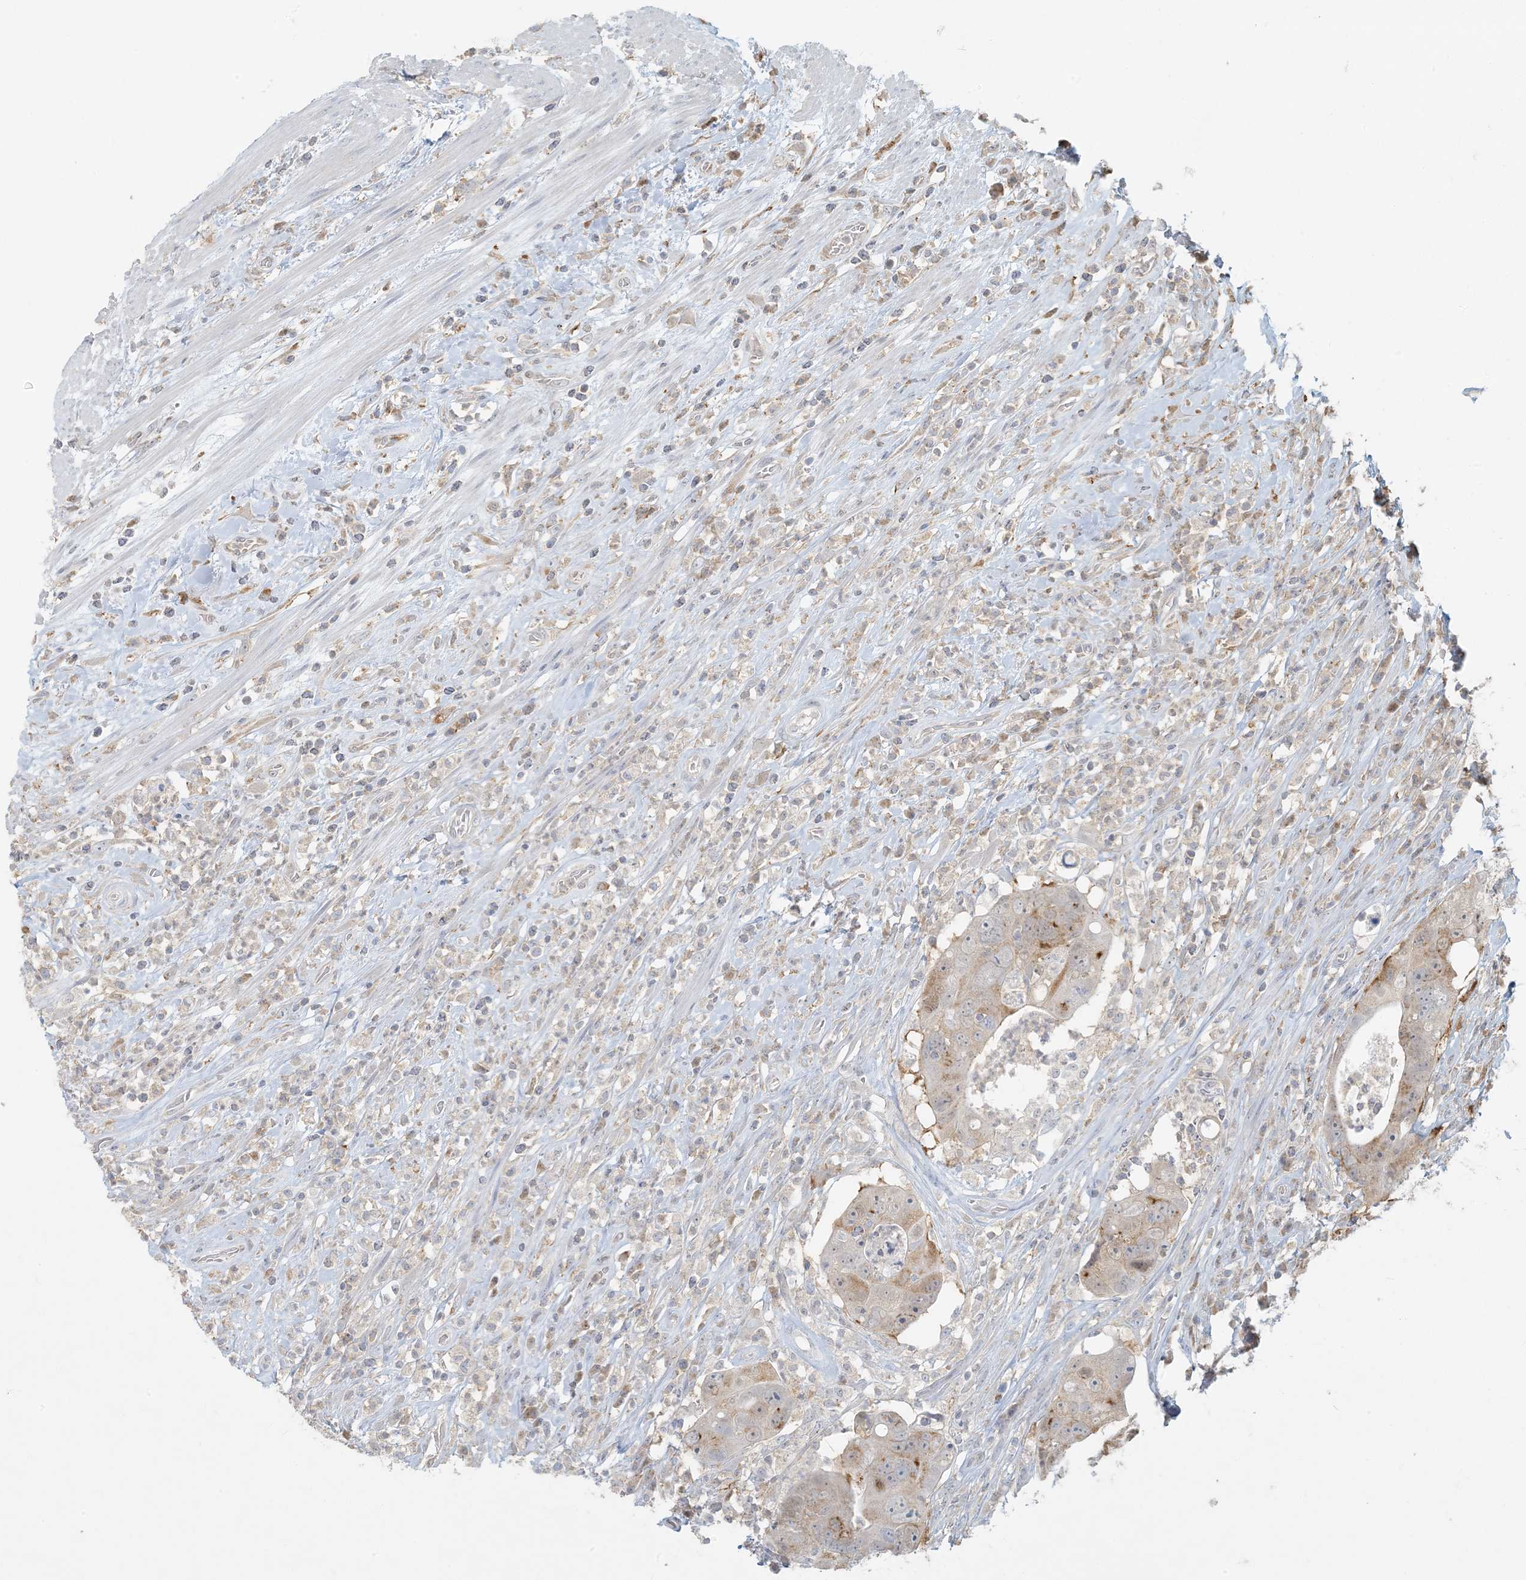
{"staining": {"intensity": "moderate", "quantity": "<25%", "location": "cytoplasmic/membranous"}, "tissue": "colorectal cancer", "cell_type": "Tumor cells", "image_type": "cancer", "snomed": [{"axis": "morphology", "description": "Adenocarcinoma, NOS"}, {"axis": "topography", "description": "Rectum"}], "caption": "Brown immunohistochemical staining in colorectal cancer (adenocarcinoma) demonstrates moderate cytoplasmic/membranous positivity in about <25% of tumor cells.", "gene": "HACL1", "patient": {"sex": "male", "age": 59}}